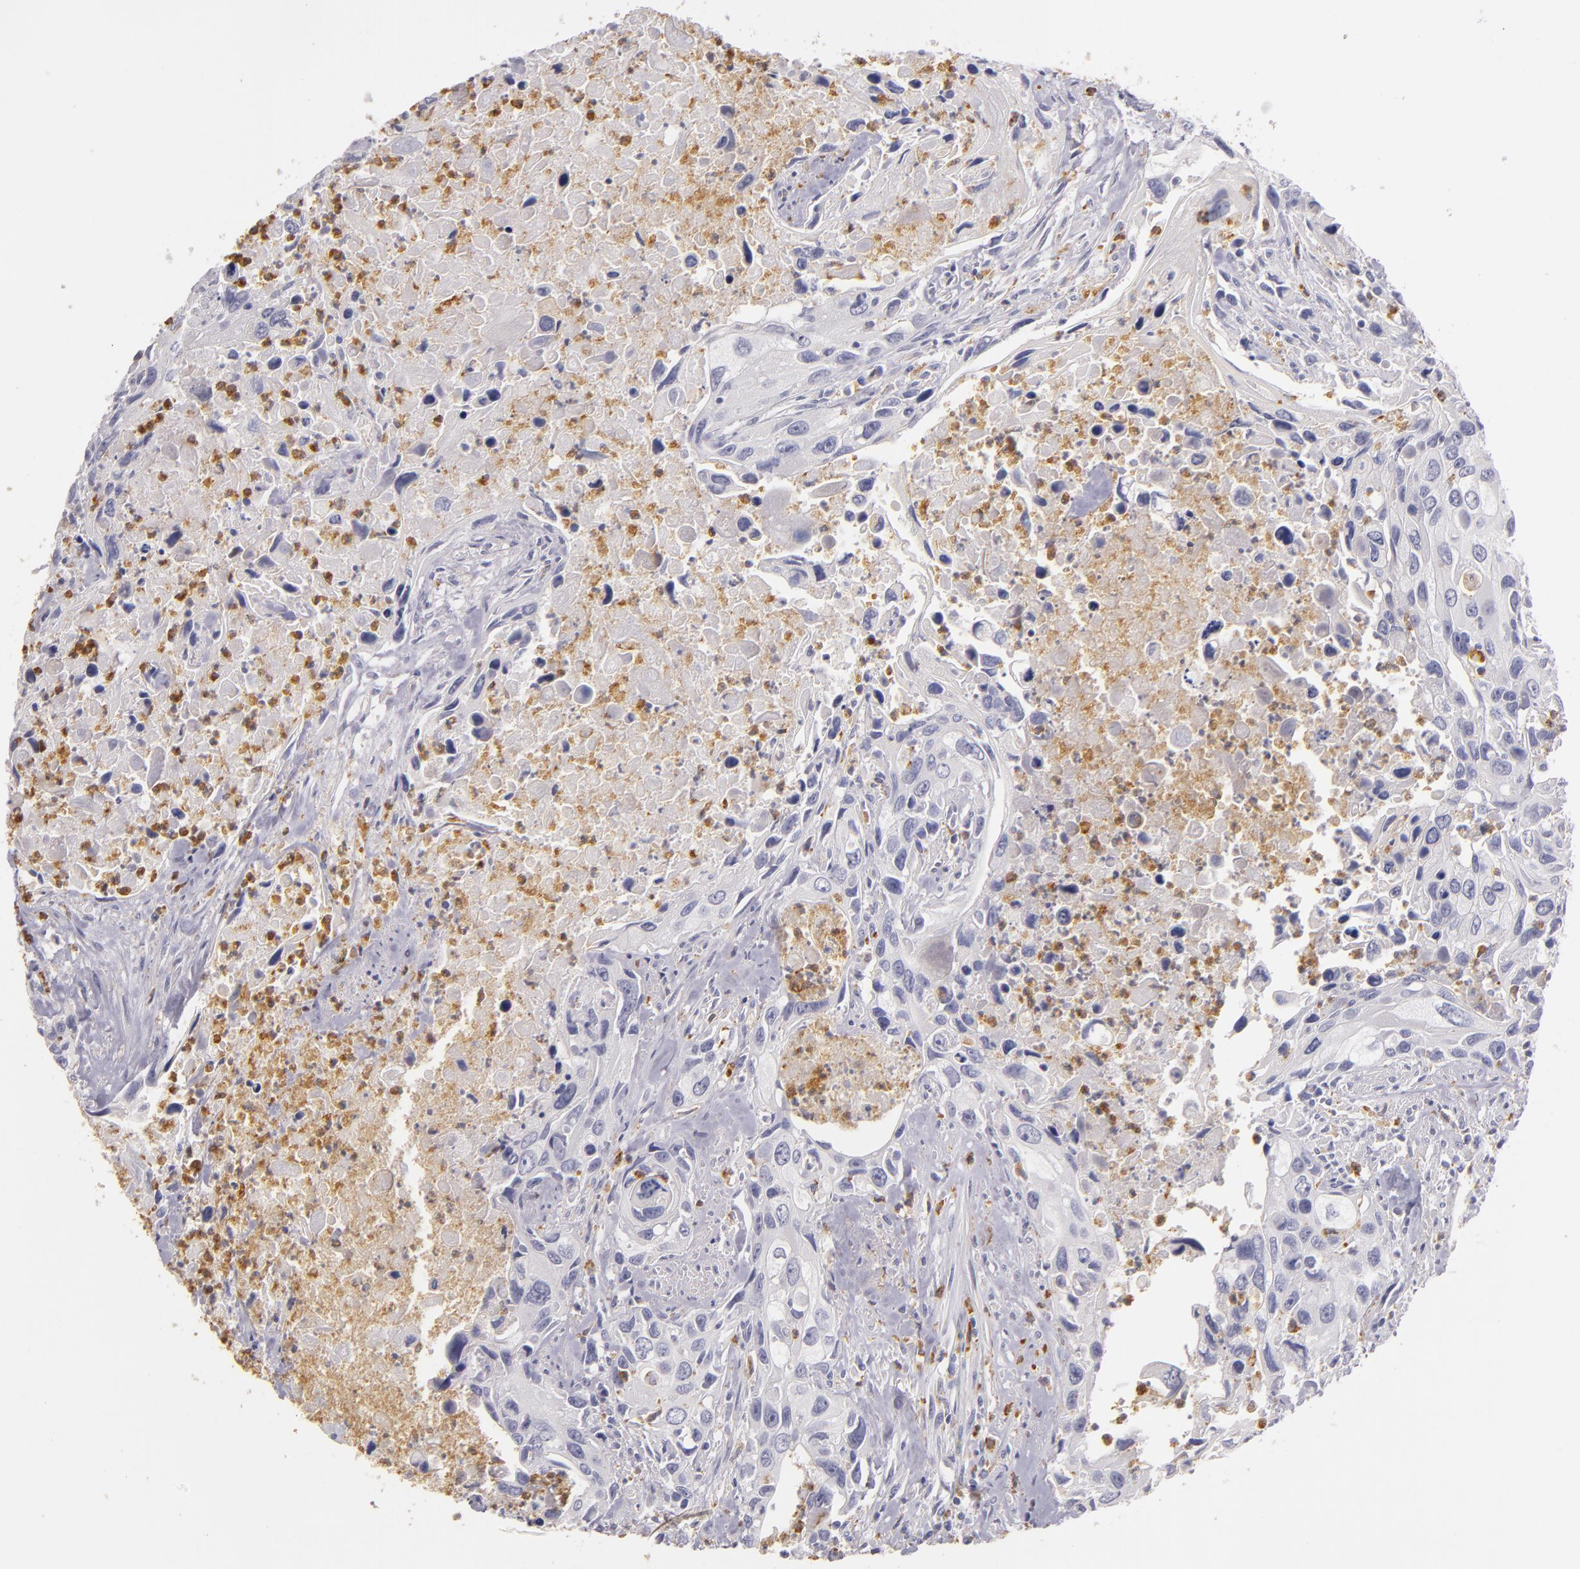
{"staining": {"intensity": "negative", "quantity": "none", "location": "none"}, "tissue": "urothelial cancer", "cell_type": "Tumor cells", "image_type": "cancer", "snomed": [{"axis": "morphology", "description": "Urothelial carcinoma, High grade"}, {"axis": "topography", "description": "Urinary bladder"}], "caption": "Protein analysis of urothelial cancer reveals no significant expression in tumor cells. (Stains: DAB (3,3'-diaminobenzidine) immunohistochemistry with hematoxylin counter stain, Microscopy: brightfield microscopy at high magnification).", "gene": "TLR8", "patient": {"sex": "male", "age": 71}}